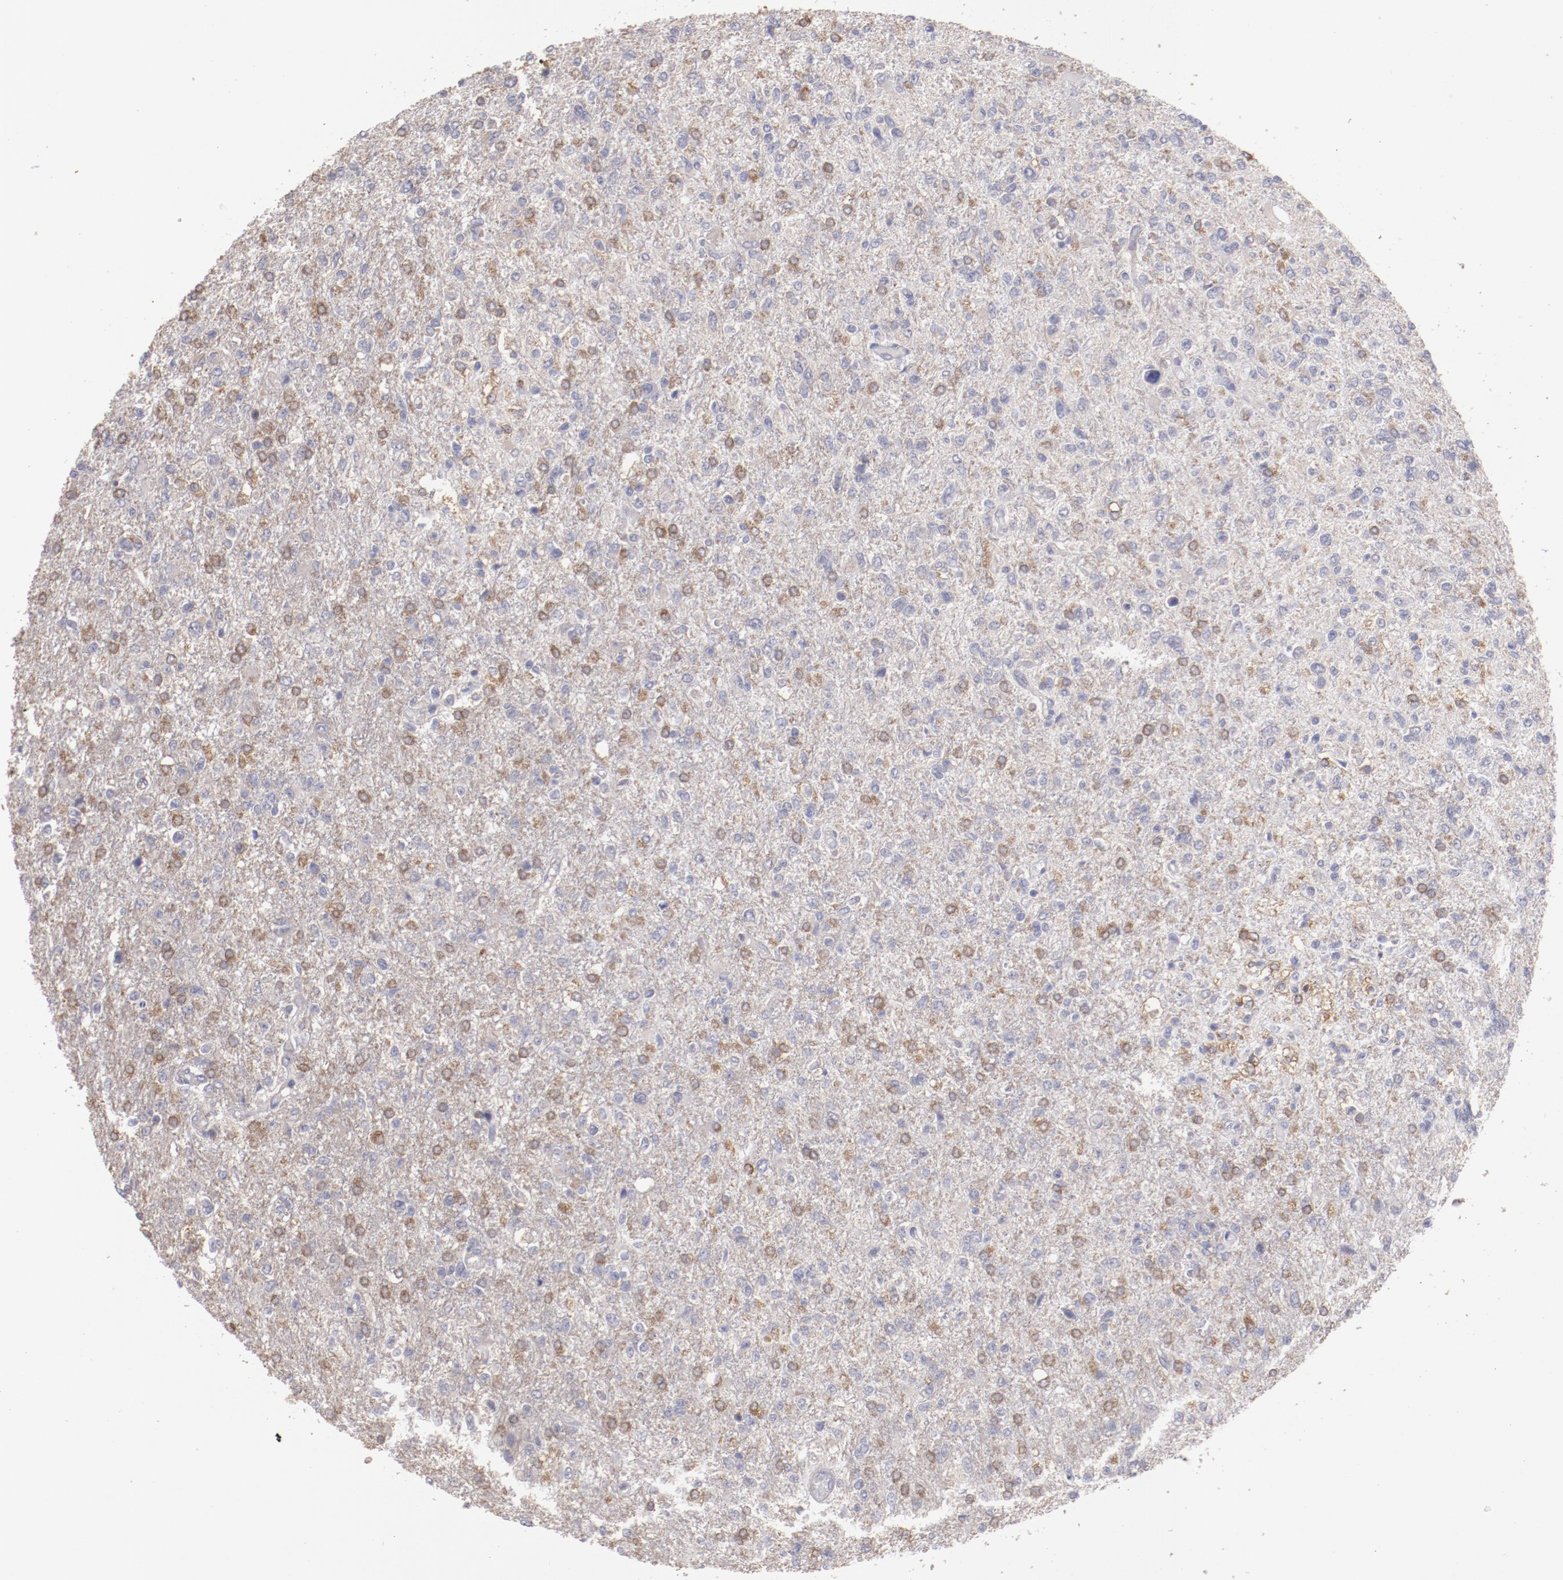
{"staining": {"intensity": "weak", "quantity": "25%-75%", "location": "cytoplasmic/membranous"}, "tissue": "glioma", "cell_type": "Tumor cells", "image_type": "cancer", "snomed": [{"axis": "morphology", "description": "Glioma, malignant, High grade"}, {"axis": "topography", "description": "Cerebral cortex"}], "caption": "Malignant high-grade glioma was stained to show a protein in brown. There is low levels of weak cytoplasmic/membranous expression in about 25%-75% of tumor cells.", "gene": "ENTPD5", "patient": {"sex": "male", "age": 76}}